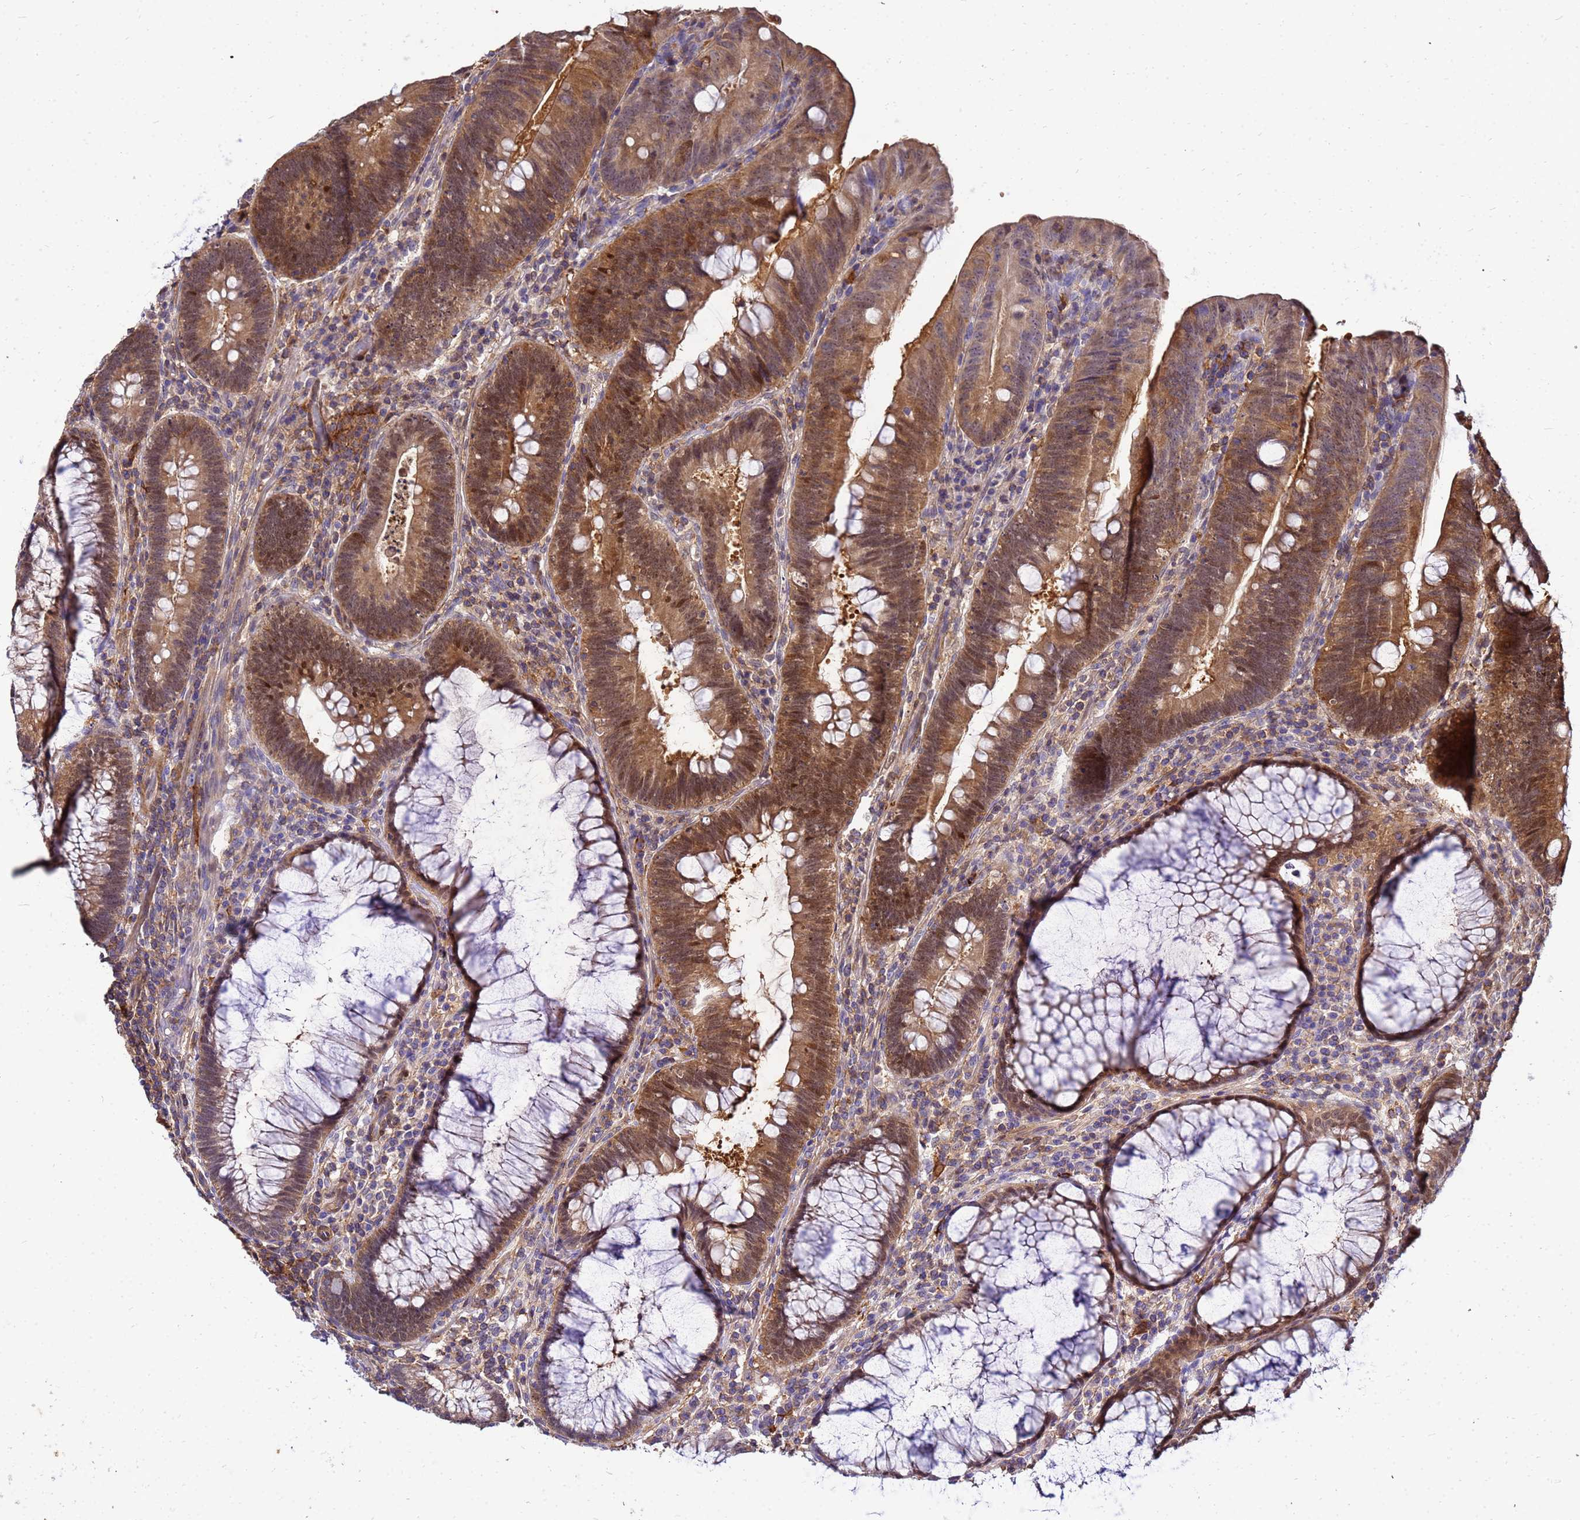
{"staining": {"intensity": "strong", "quantity": ">75%", "location": "cytoplasmic/membranous,nuclear"}, "tissue": "colorectal cancer", "cell_type": "Tumor cells", "image_type": "cancer", "snomed": [{"axis": "morphology", "description": "Adenocarcinoma, NOS"}, {"axis": "topography", "description": "Rectum"}], "caption": "Immunohistochemical staining of human colorectal cancer (adenocarcinoma) reveals high levels of strong cytoplasmic/membranous and nuclear protein positivity in approximately >75% of tumor cells. Using DAB (brown) and hematoxylin (blue) stains, captured at high magnification using brightfield microscopy.", "gene": "DBNDD2", "patient": {"sex": "female", "age": 75}}